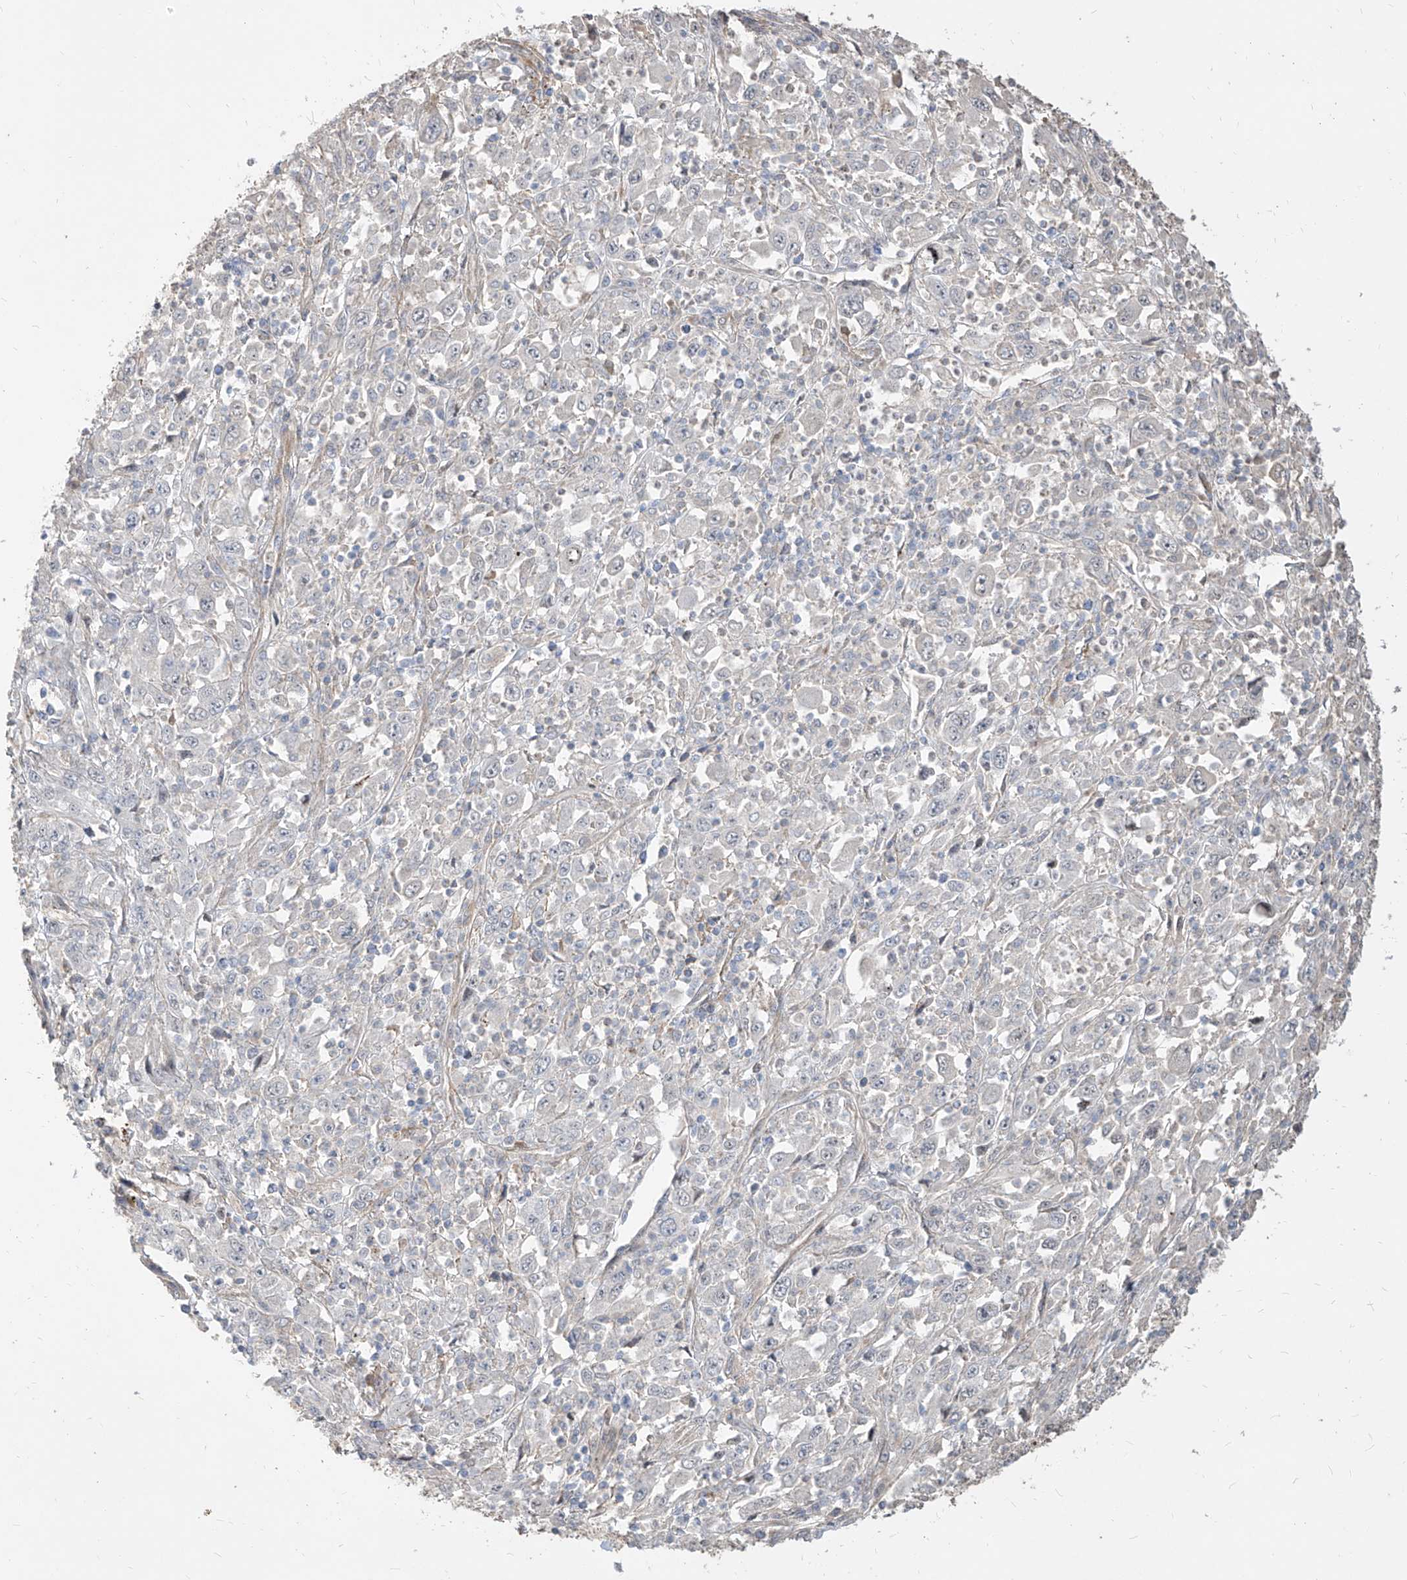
{"staining": {"intensity": "negative", "quantity": "none", "location": "none"}, "tissue": "melanoma", "cell_type": "Tumor cells", "image_type": "cancer", "snomed": [{"axis": "morphology", "description": "Malignant melanoma, Metastatic site"}, {"axis": "topography", "description": "Skin"}], "caption": "This is an immunohistochemistry image of human melanoma. There is no staining in tumor cells.", "gene": "FAM83B", "patient": {"sex": "female", "age": 56}}